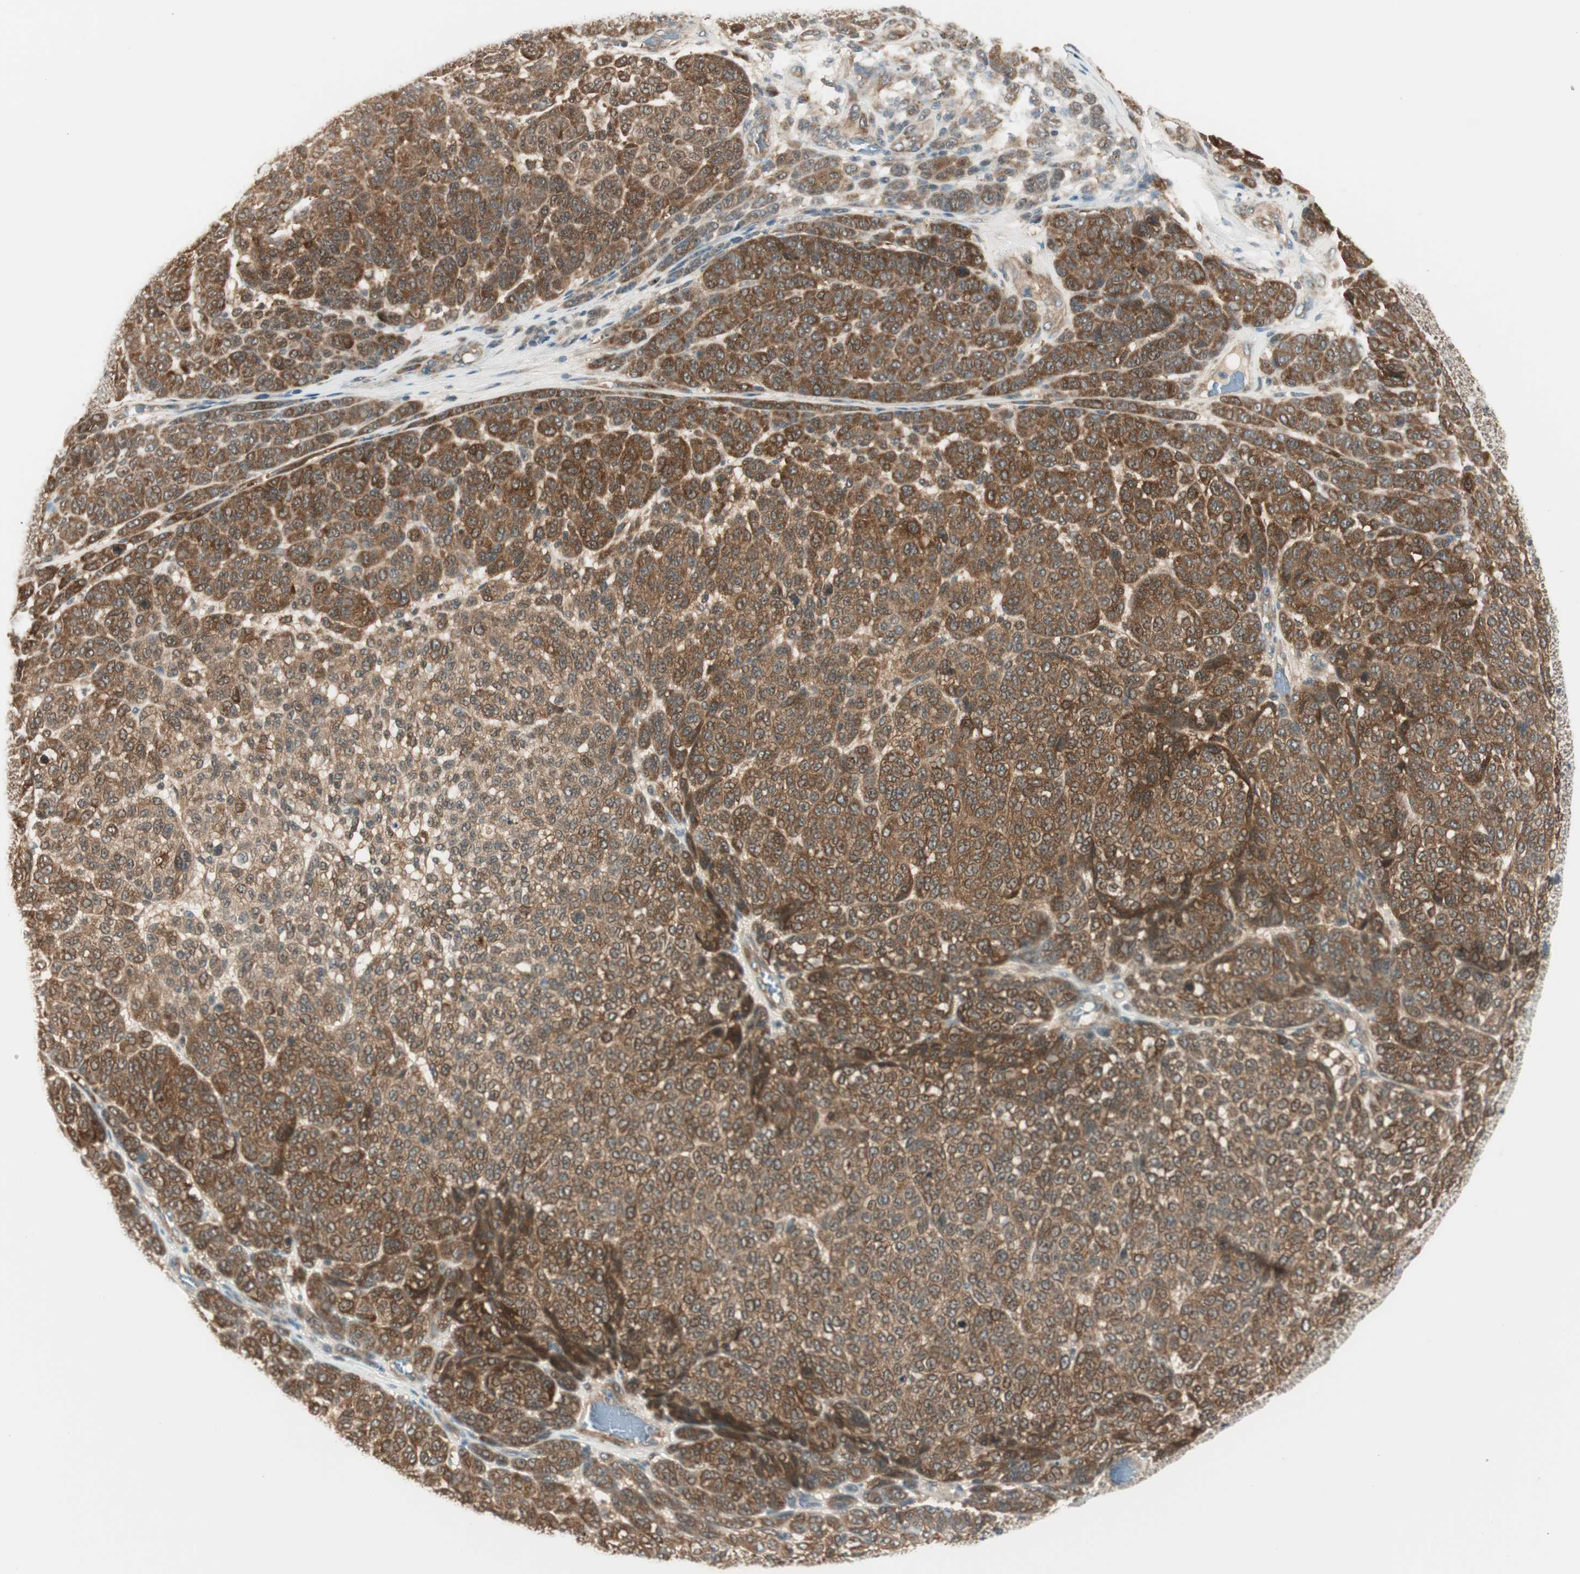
{"staining": {"intensity": "weak", "quantity": ">75%", "location": "cytoplasmic/membranous"}, "tissue": "melanoma", "cell_type": "Tumor cells", "image_type": "cancer", "snomed": [{"axis": "morphology", "description": "Malignant melanoma, NOS"}, {"axis": "topography", "description": "Skin"}], "caption": "Protein expression analysis of human malignant melanoma reveals weak cytoplasmic/membranous expression in about >75% of tumor cells.", "gene": "IPO5", "patient": {"sex": "male", "age": 59}}